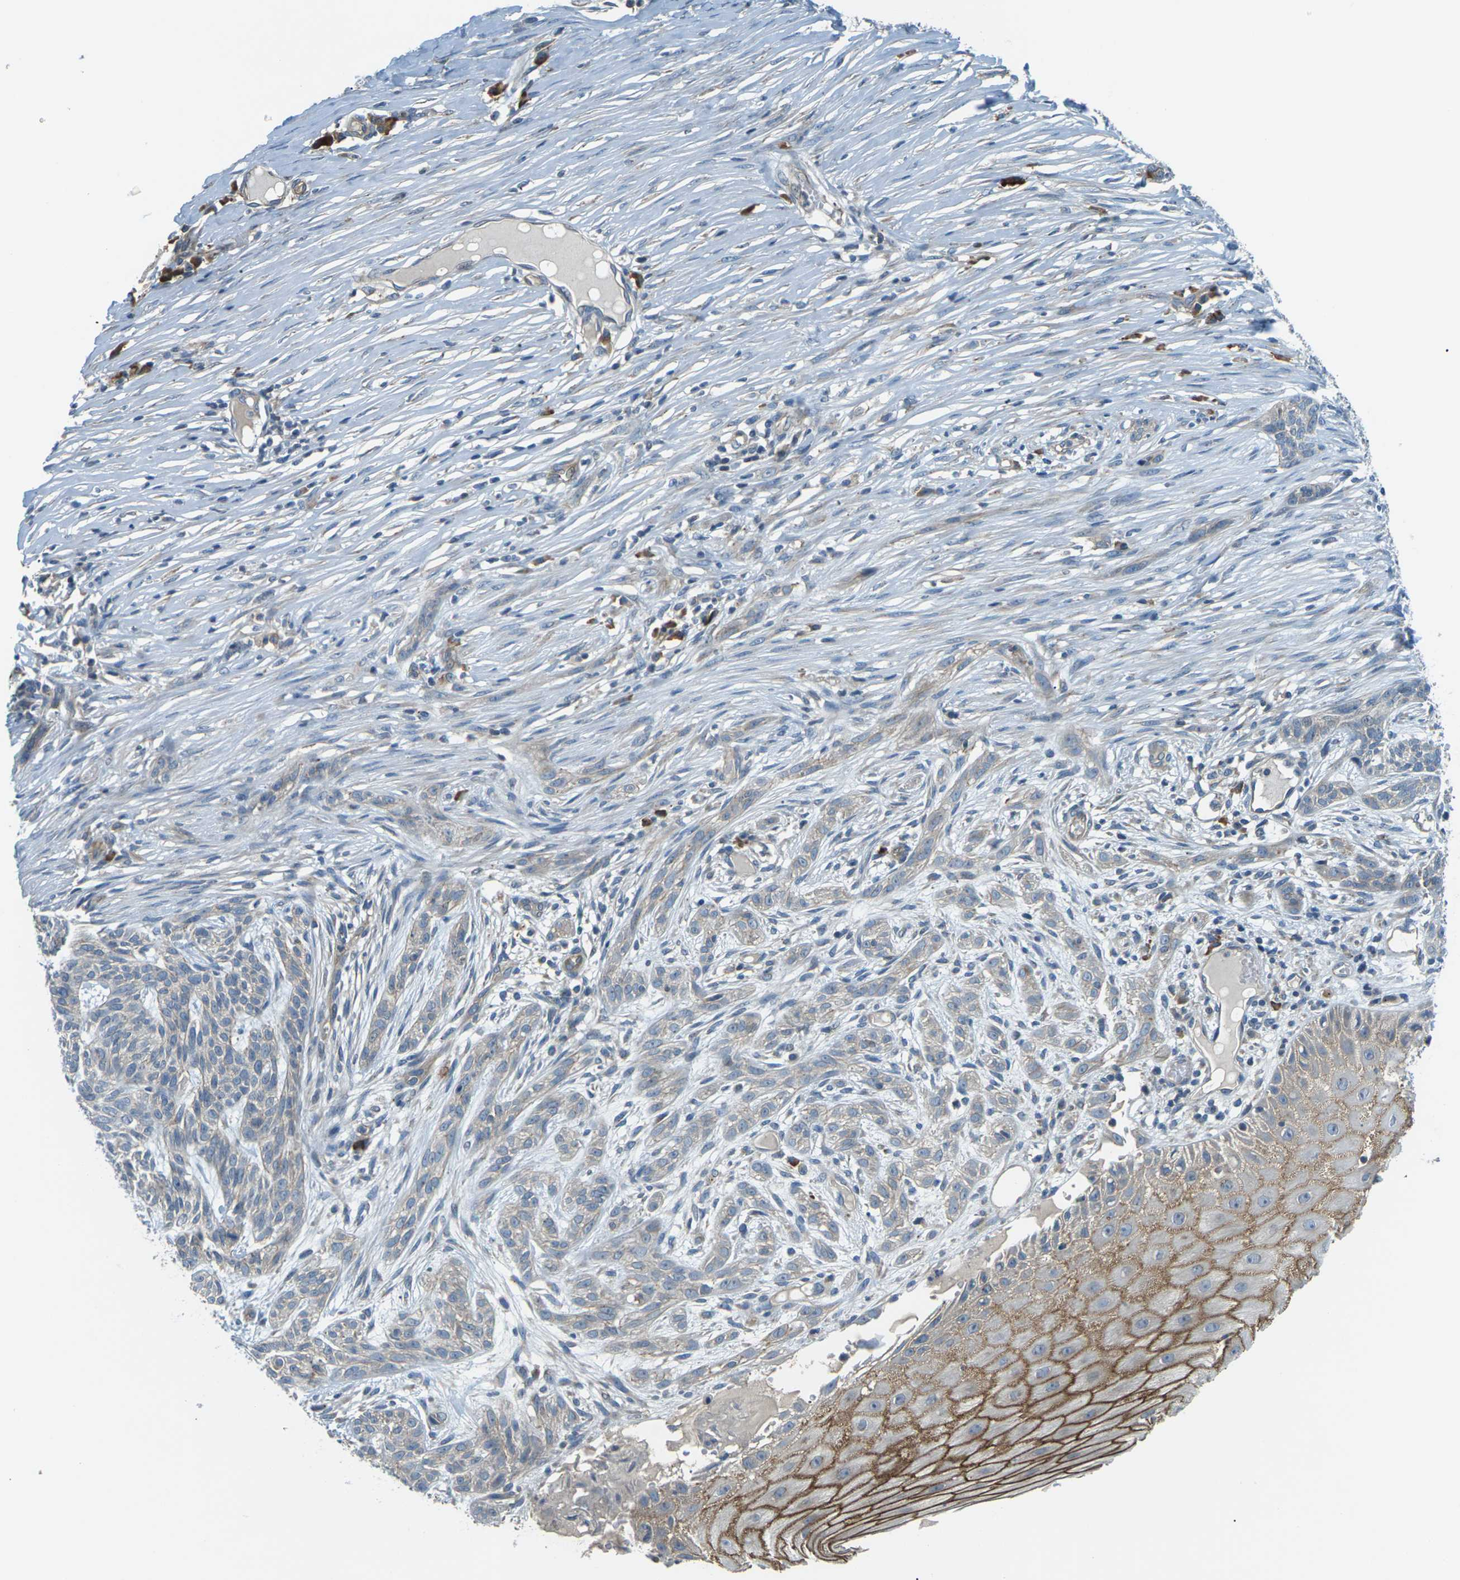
{"staining": {"intensity": "weak", "quantity": "<25%", "location": "cytoplasmic/membranous"}, "tissue": "skin cancer", "cell_type": "Tumor cells", "image_type": "cancer", "snomed": [{"axis": "morphology", "description": "Basal cell carcinoma"}, {"axis": "topography", "description": "Skin"}], "caption": "Tumor cells show no significant protein staining in skin basal cell carcinoma.", "gene": "SLC13A3", "patient": {"sex": "female", "age": 59}}